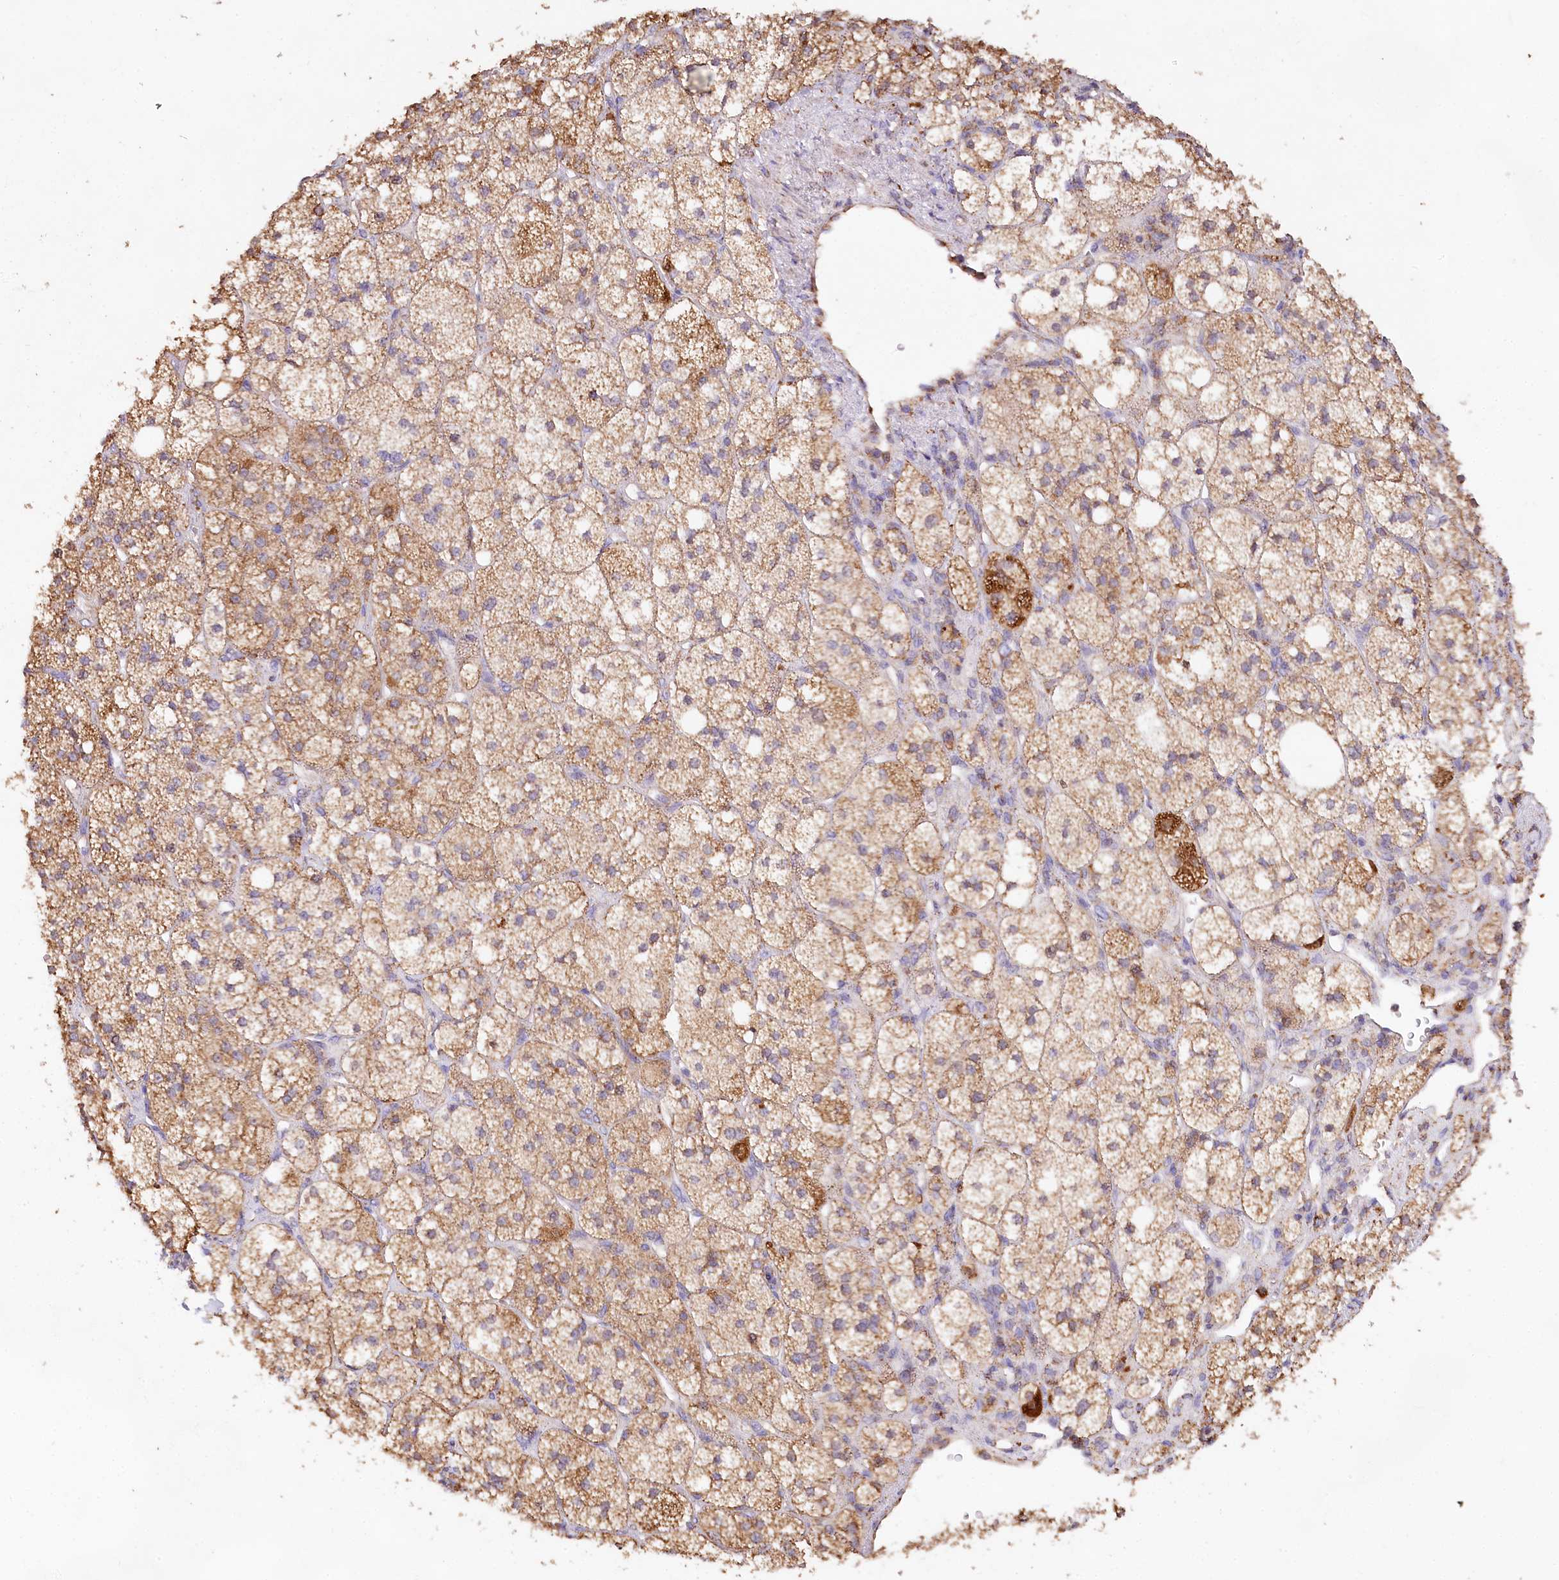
{"staining": {"intensity": "moderate", "quantity": ">75%", "location": "cytoplasmic/membranous"}, "tissue": "adrenal gland", "cell_type": "Glandular cells", "image_type": "normal", "snomed": [{"axis": "morphology", "description": "Normal tissue, NOS"}, {"axis": "topography", "description": "Adrenal gland"}], "caption": "There is medium levels of moderate cytoplasmic/membranous expression in glandular cells of unremarkable adrenal gland, as demonstrated by immunohistochemical staining (brown color).", "gene": "TASOR2", "patient": {"sex": "male", "age": 61}}